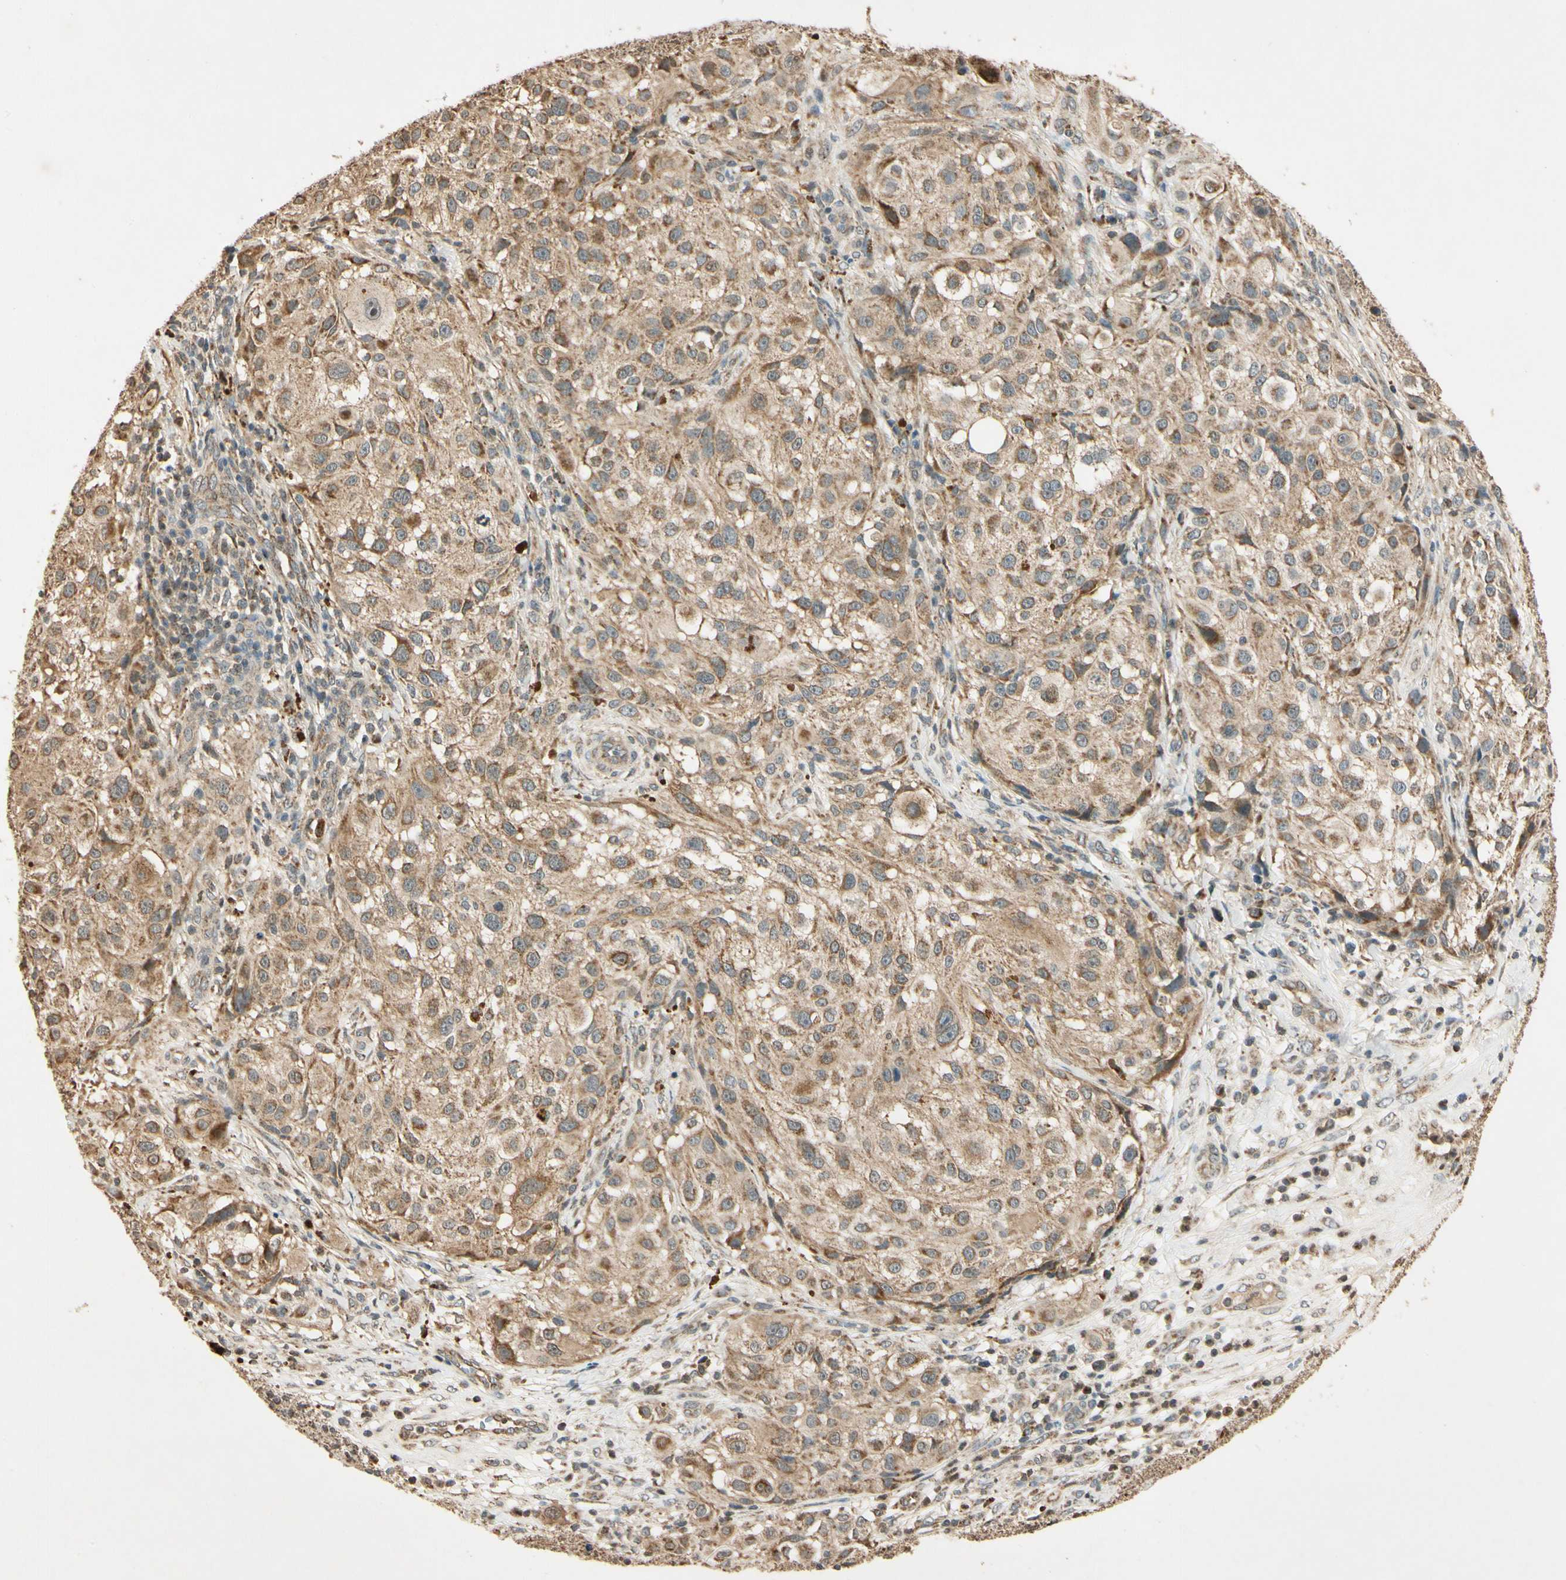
{"staining": {"intensity": "weak", "quantity": ">75%", "location": "cytoplasmic/membranous"}, "tissue": "melanoma", "cell_type": "Tumor cells", "image_type": "cancer", "snomed": [{"axis": "morphology", "description": "Necrosis, NOS"}, {"axis": "morphology", "description": "Malignant melanoma, NOS"}, {"axis": "topography", "description": "Skin"}], "caption": "This micrograph exhibits immunohistochemistry staining of melanoma, with low weak cytoplasmic/membranous positivity in approximately >75% of tumor cells.", "gene": "PRDX5", "patient": {"sex": "female", "age": 87}}